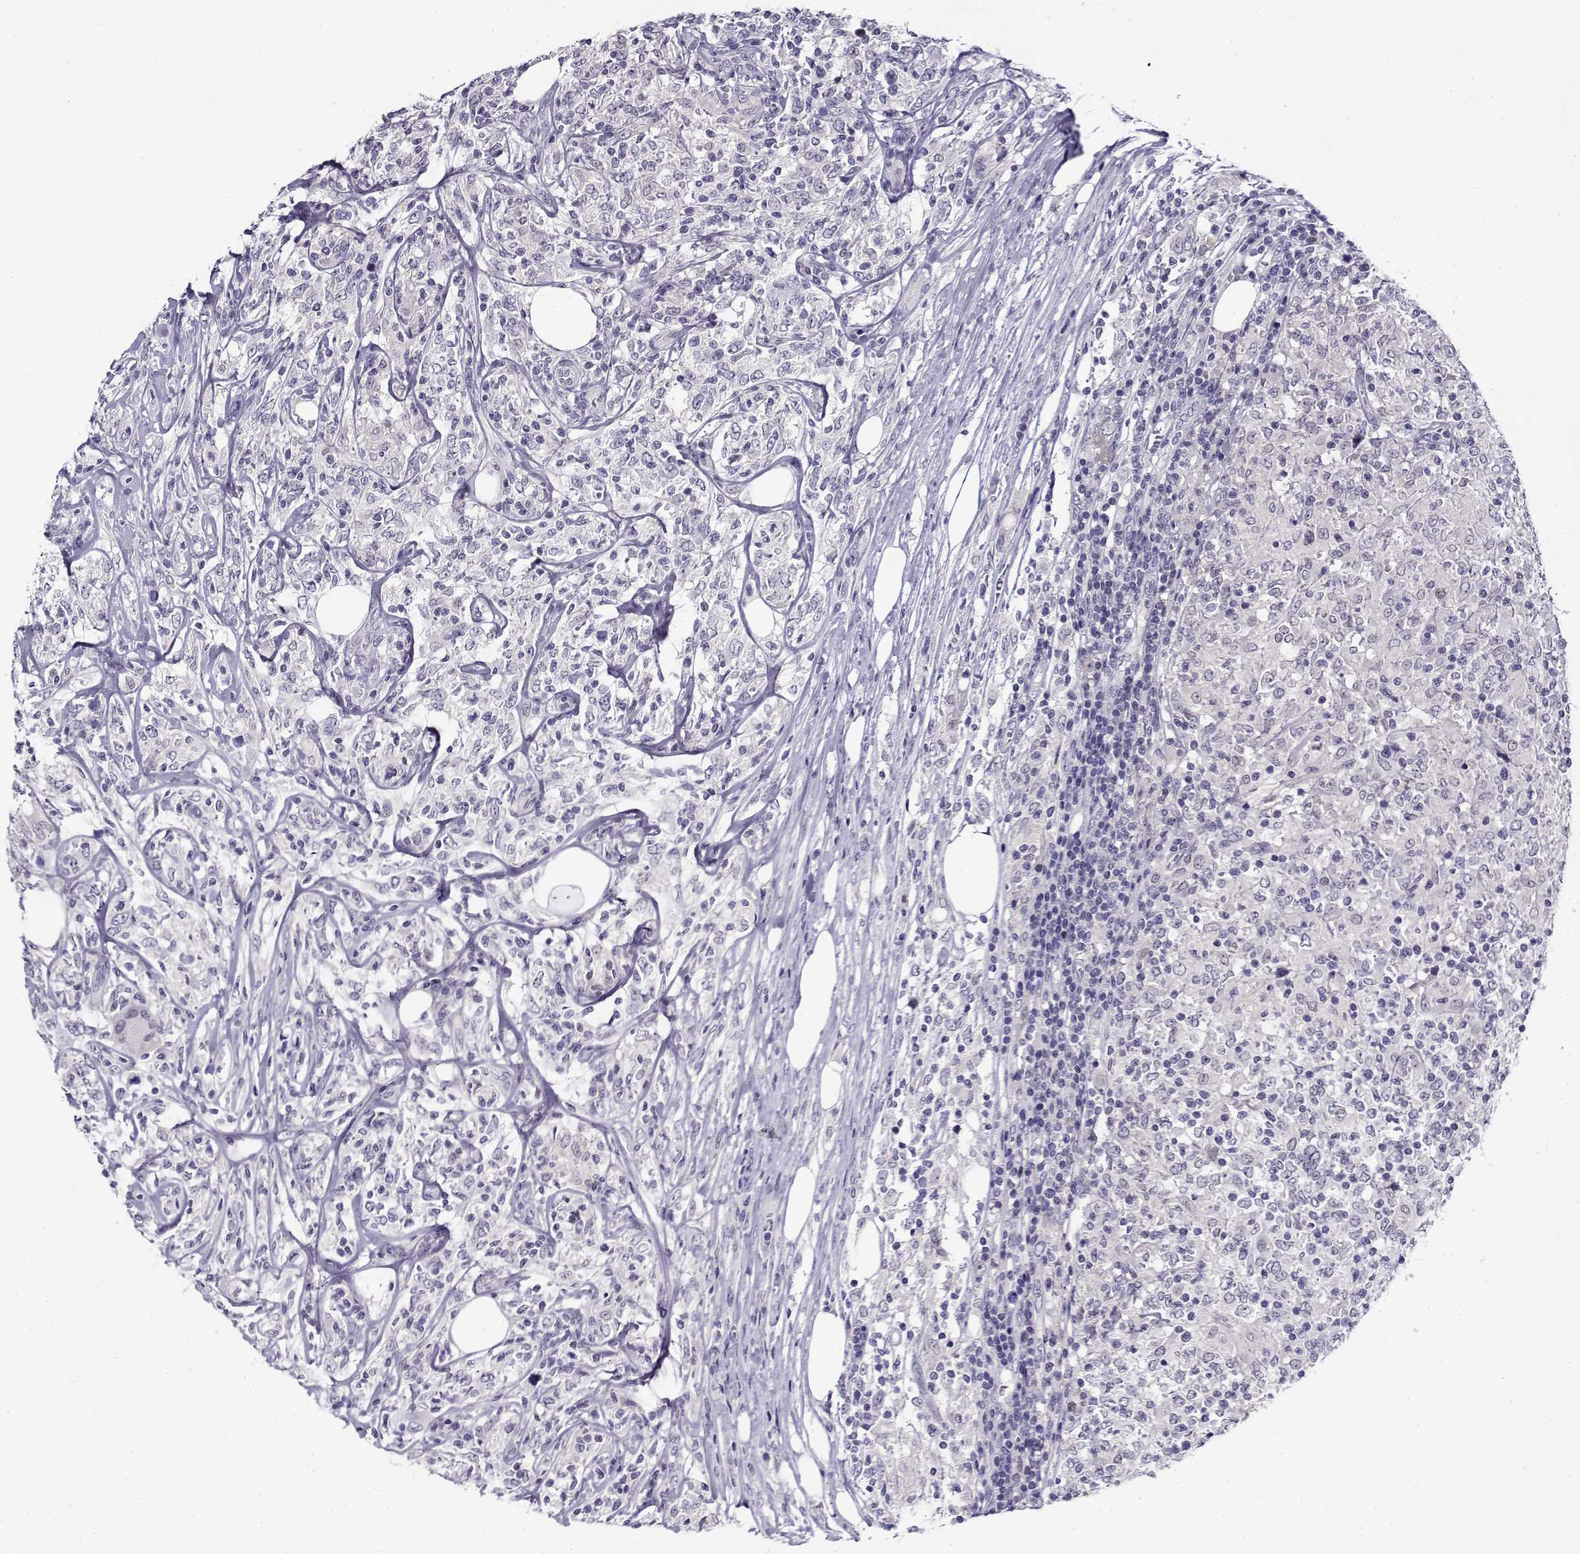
{"staining": {"intensity": "negative", "quantity": "none", "location": "none"}, "tissue": "lymphoma", "cell_type": "Tumor cells", "image_type": "cancer", "snomed": [{"axis": "morphology", "description": "Malignant lymphoma, non-Hodgkin's type, High grade"}, {"axis": "topography", "description": "Lymph node"}], "caption": "Immunohistochemistry (IHC) photomicrograph of neoplastic tissue: human malignant lymphoma, non-Hodgkin's type (high-grade) stained with DAB (3,3'-diaminobenzidine) exhibits no significant protein positivity in tumor cells. (IHC, brightfield microscopy, high magnification).", "gene": "FEZF1", "patient": {"sex": "female", "age": 84}}